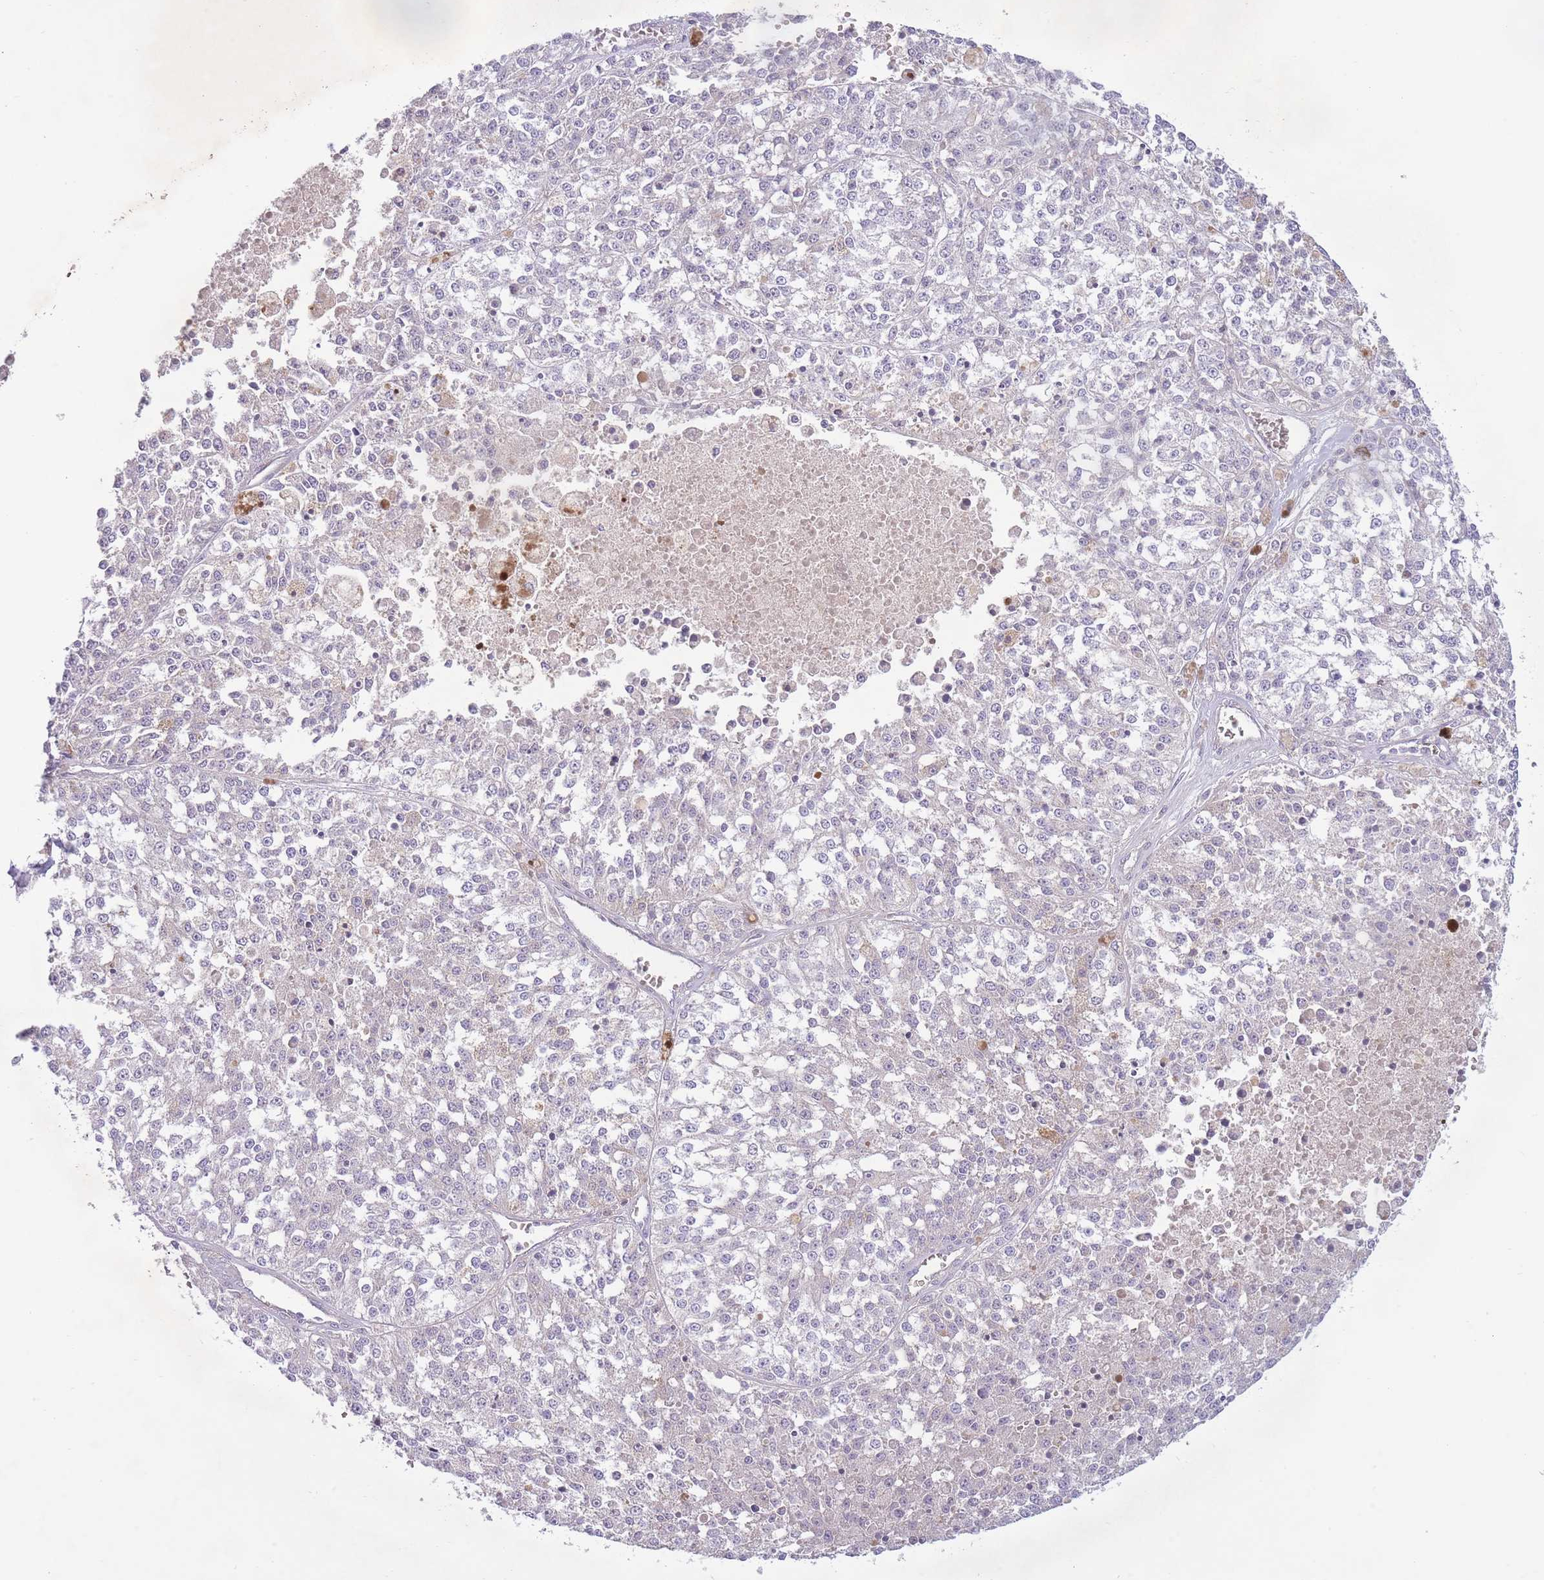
{"staining": {"intensity": "negative", "quantity": "none", "location": "none"}, "tissue": "melanoma", "cell_type": "Tumor cells", "image_type": "cancer", "snomed": [{"axis": "morphology", "description": "Malignant melanoma, NOS"}, {"axis": "topography", "description": "Skin"}], "caption": "High magnification brightfield microscopy of malignant melanoma stained with DAB (3,3'-diaminobenzidine) (brown) and counterstained with hematoxylin (blue): tumor cells show no significant staining.", "gene": "PNPLA5", "patient": {"sex": "female", "age": 64}}